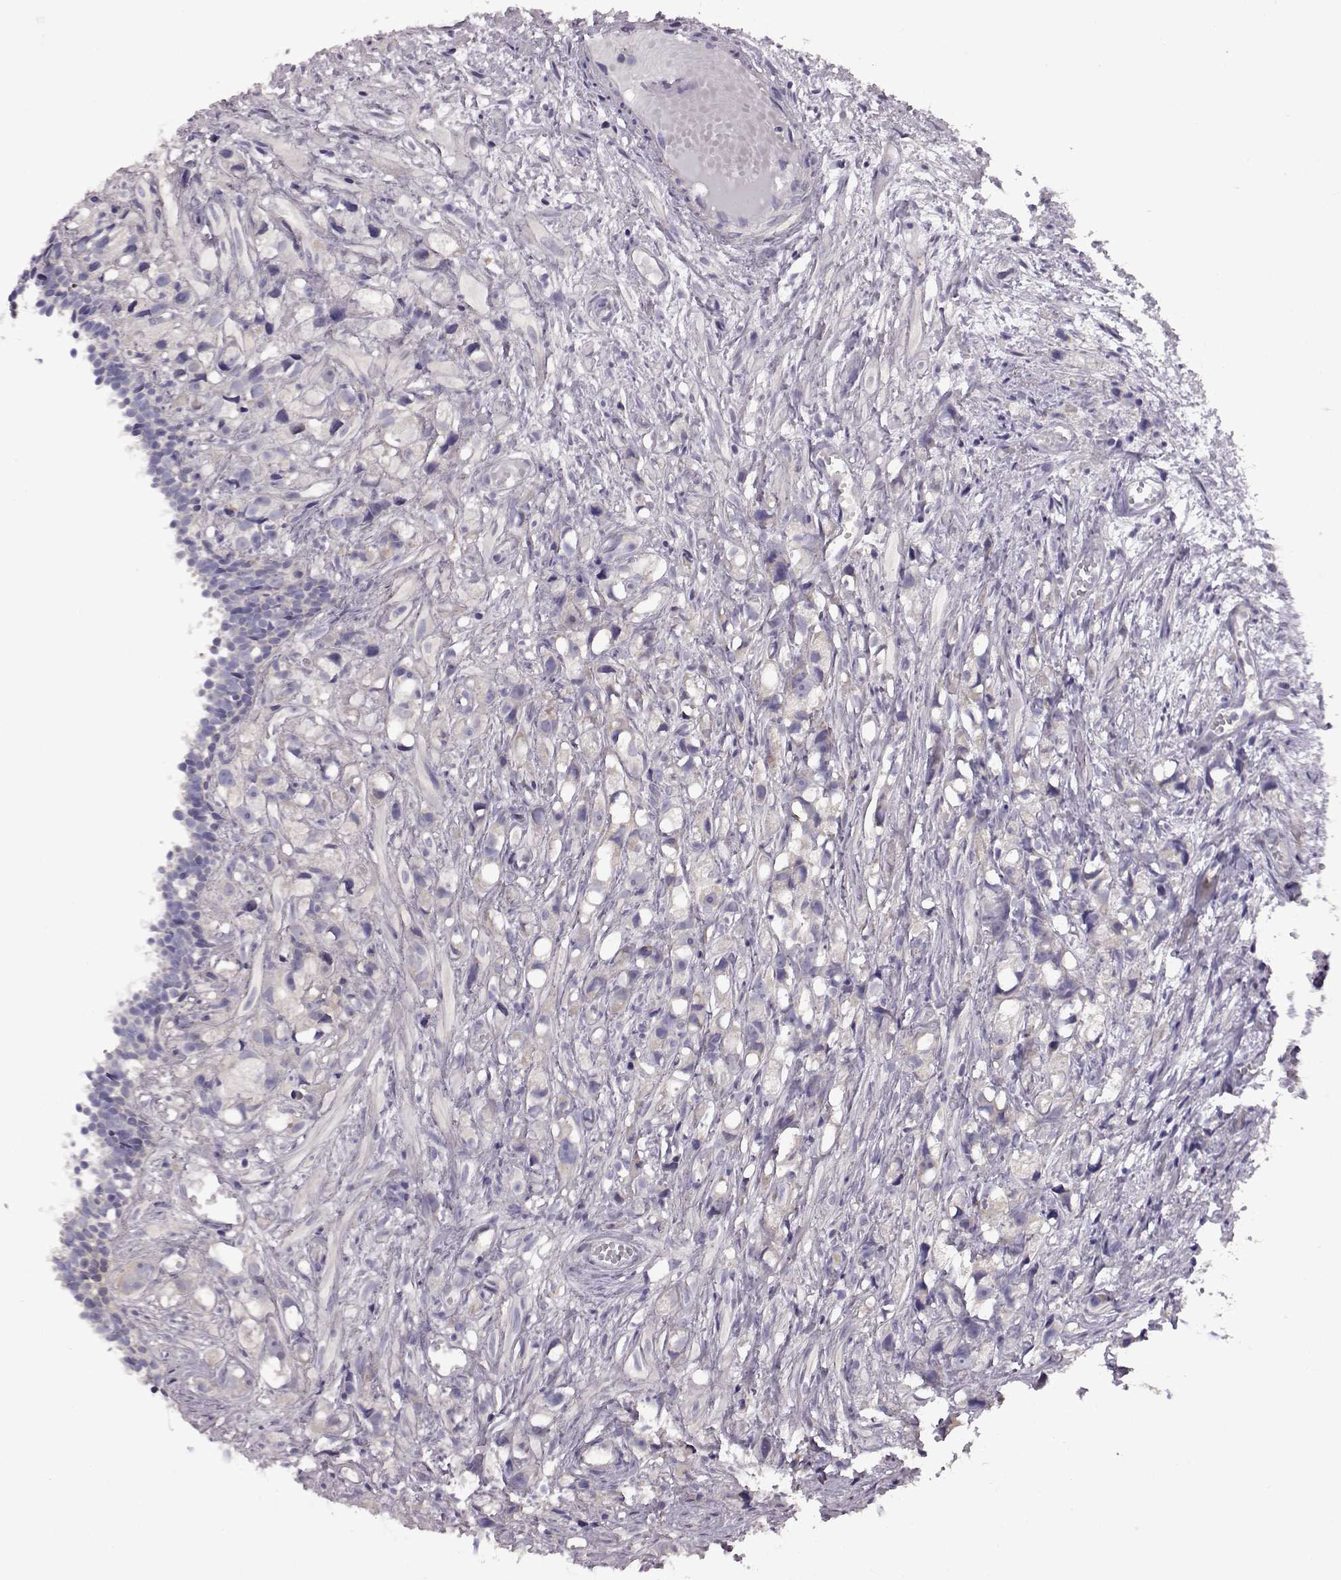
{"staining": {"intensity": "negative", "quantity": "none", "location": "none"}, "tissue": "prostate cancer", "cell_type": "Tumor cells", "image_type": "cancer", "snomed": [{"axis": "morphology", "description": "Adenocarcinoma, High grade"}, {"axis": "topography", "description": "Prostate"}], "caption": "Immunohistochemistry micrograph of human high-grade adenocarcinoma (prostate) stained for a protein (brown), which reveals no positivity in tumor cells. (IHC, brightfield microscopy, high magnification).", "gene": "ADGRG2", "patient": {"sex": "male", "age": 75}}